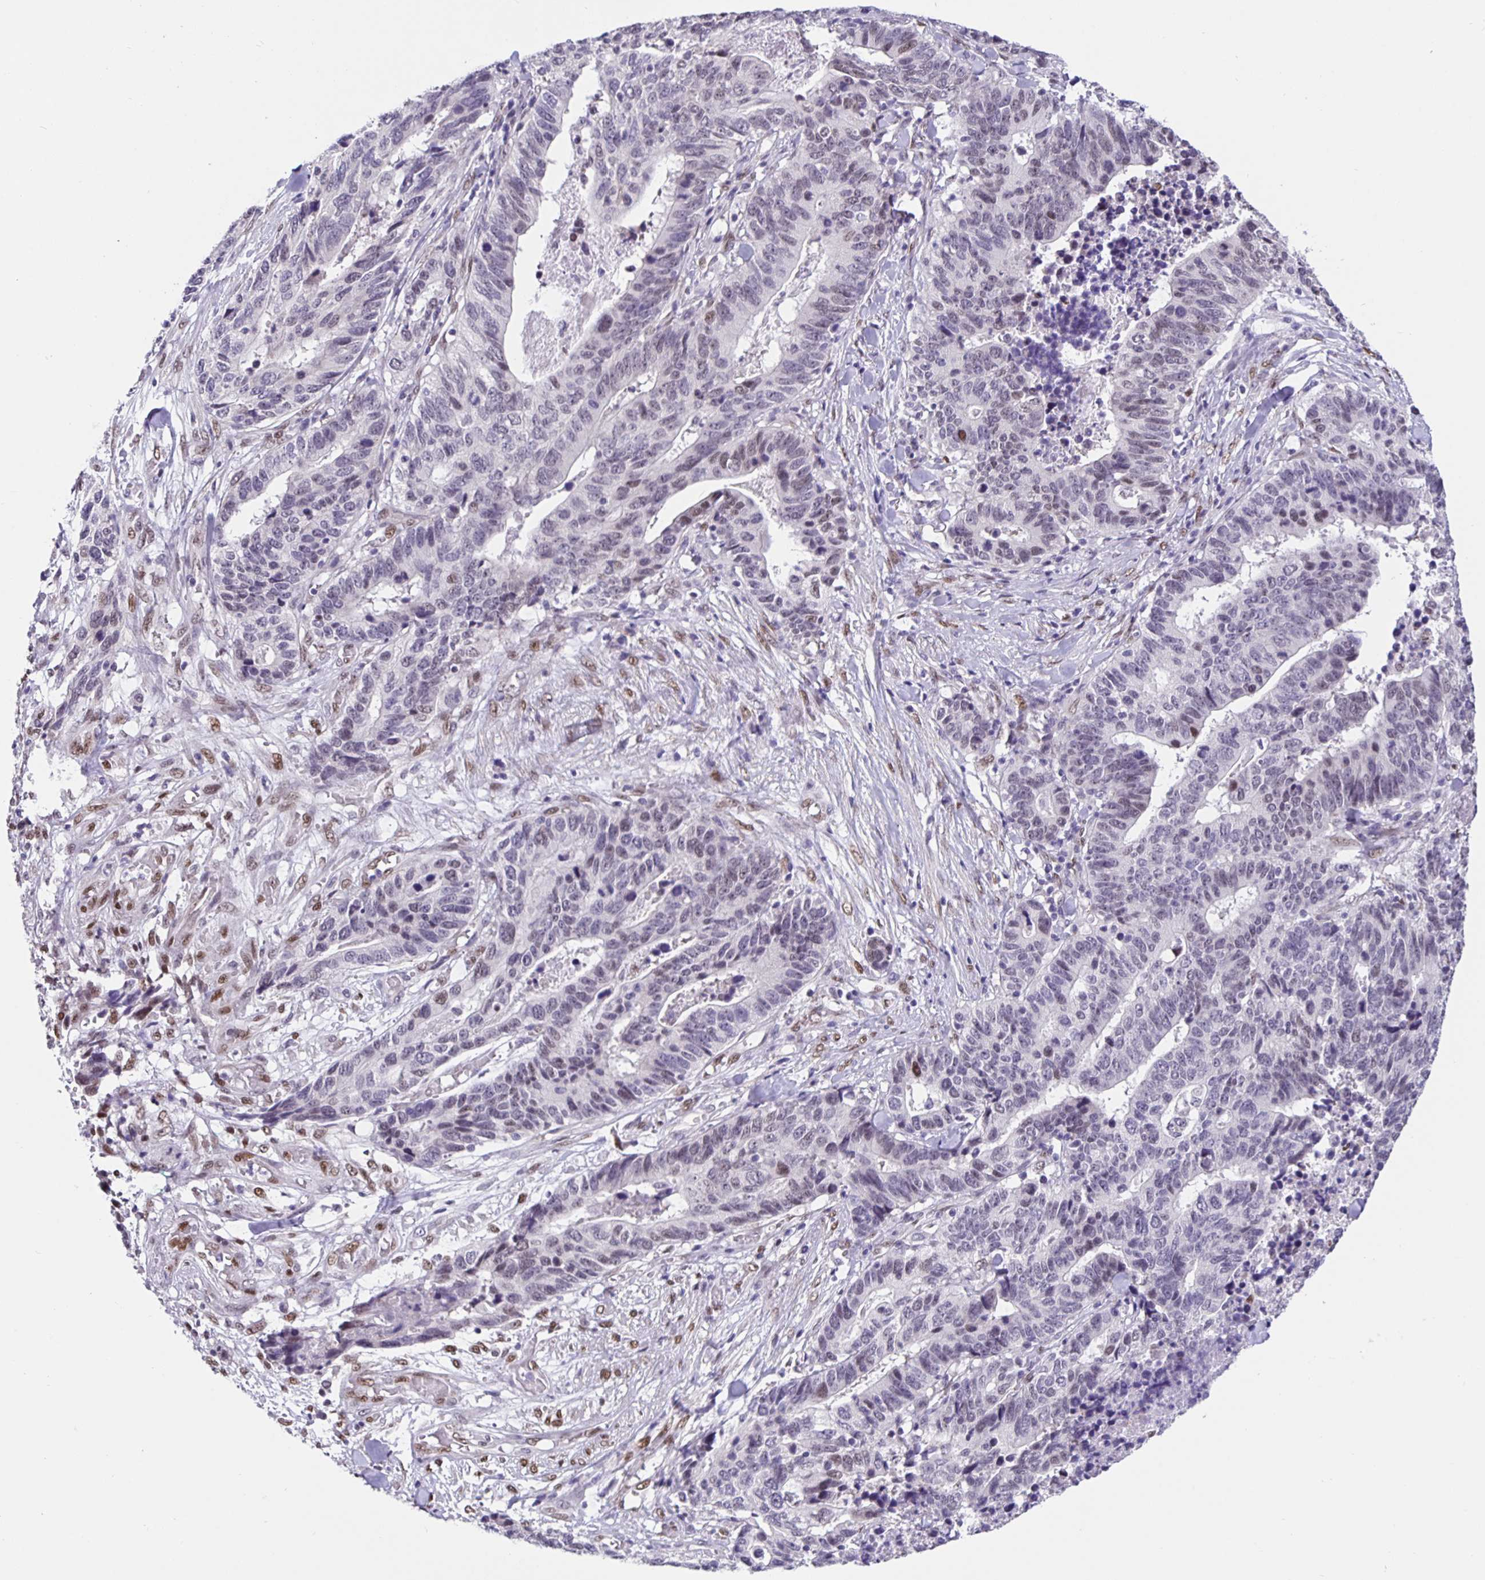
{"staining": {"intensity": "weak", "quantity": "<25%", "location": "nuclear"}, "tissue": "stomach cancer", "cell_type": "Tumor cells", "image_type": "cancer", "snomed": [{"axis": "morphology", "description": "Adenocarcinoma, NOS"}, {"axis": "topography", "description": "Stomach, upper"}], "caption": "Tumor cells show no significant expression in adenocarcinoma (stomach).", "gene": "FOSL2", "patient": {"sex": "female", "age": 67}}